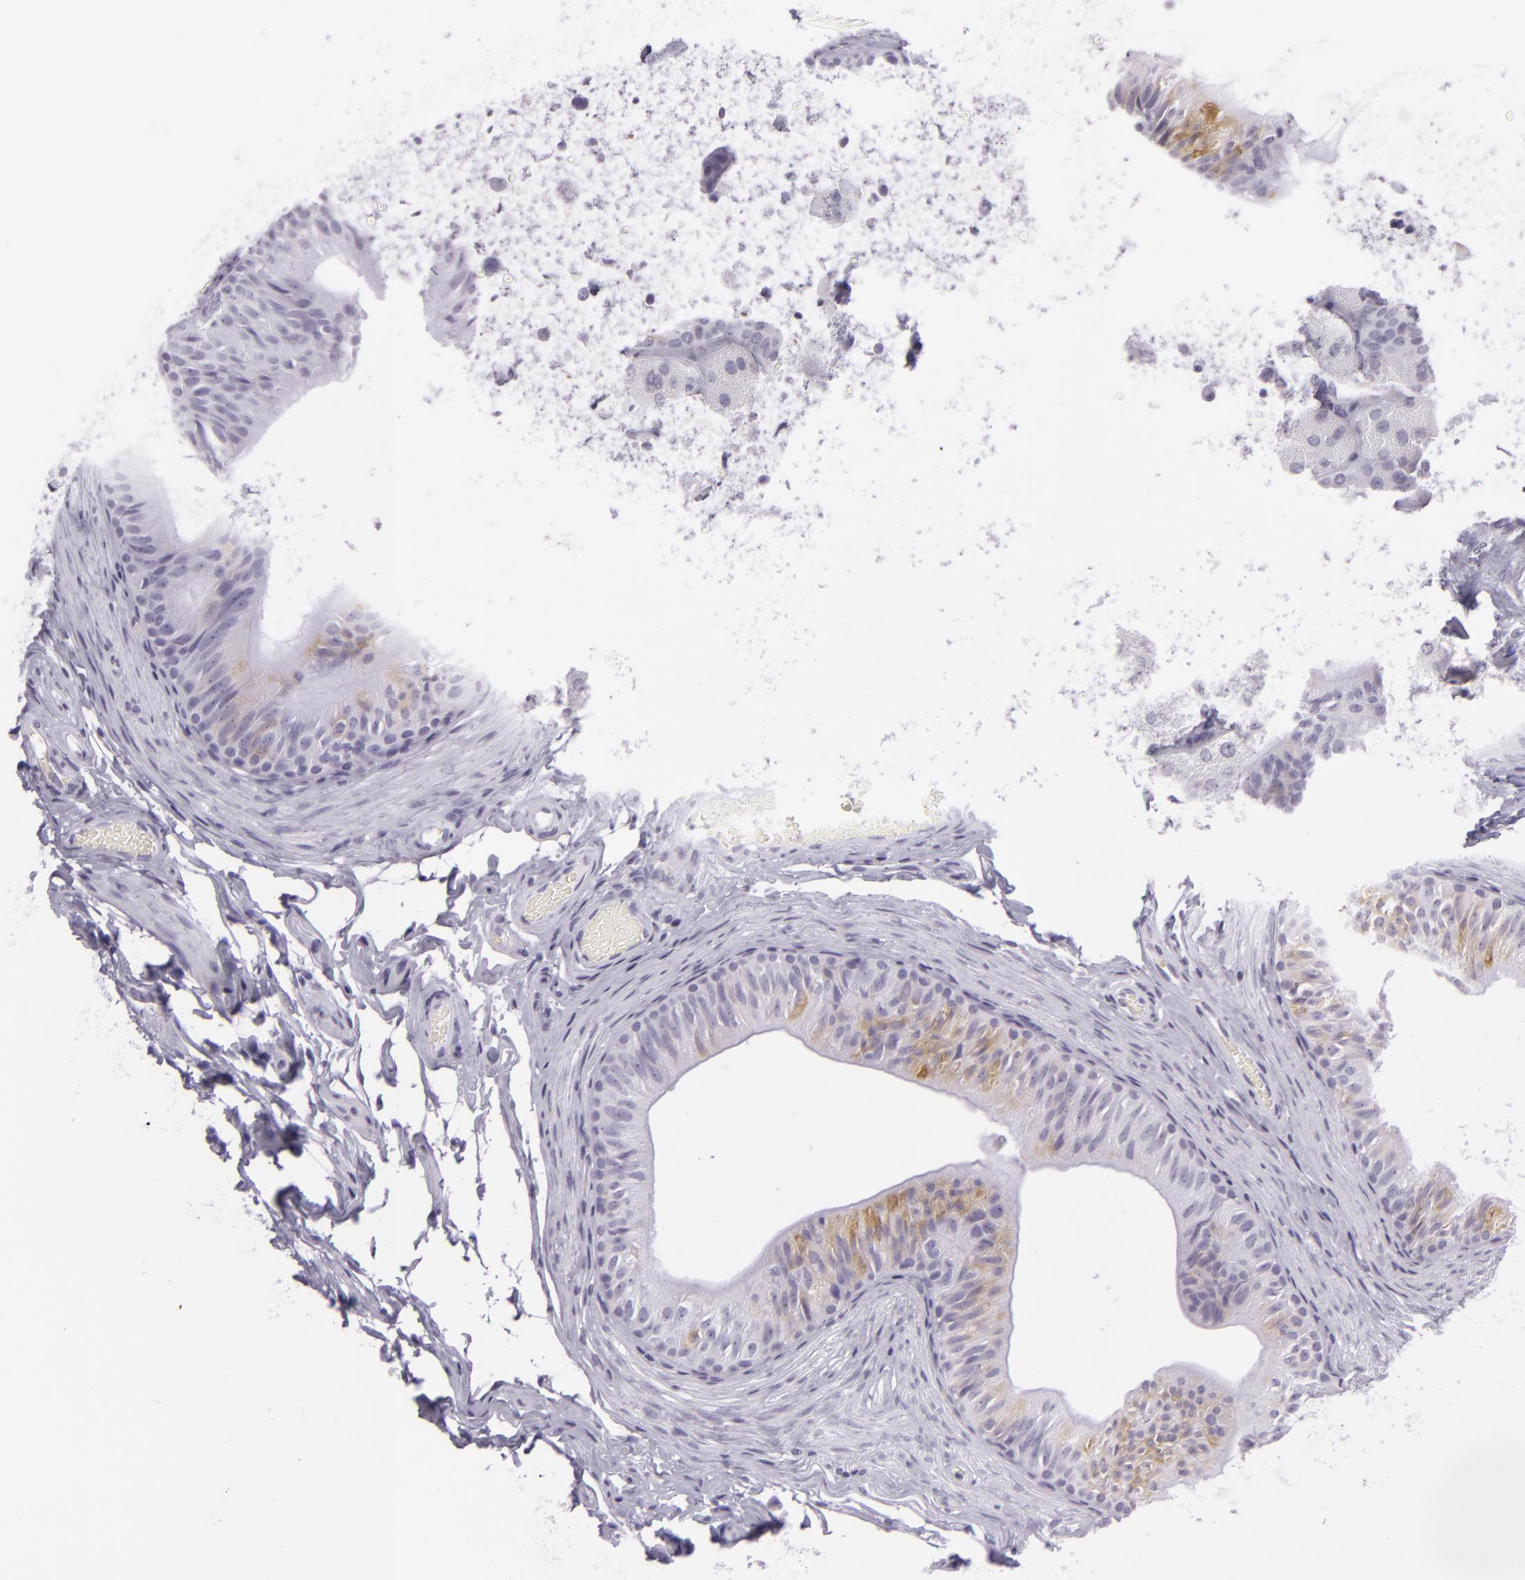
{"staining": {"intensity": "moderate", "quantity": "<25%", "location": "cytoplasmic/membranous"}, "tissue": "epididymis", "cell_type": "Glandular cells", "image_type": "normal", "snomed": [{"axis": "morphology", "description": "Normal tissue, NOS"}, {"axis": "topography", "description": "Testis"}, {"axis": "topography", "description": "Epididymis"}], "caption": "About <25% of glandular cells in normal epididymis display moderate cytoplasmic/membranous protein expression as visualized by brown immunohistochemical staining.", "gene": "MUC6", "patient": {"sex": "male", "age": 36}}